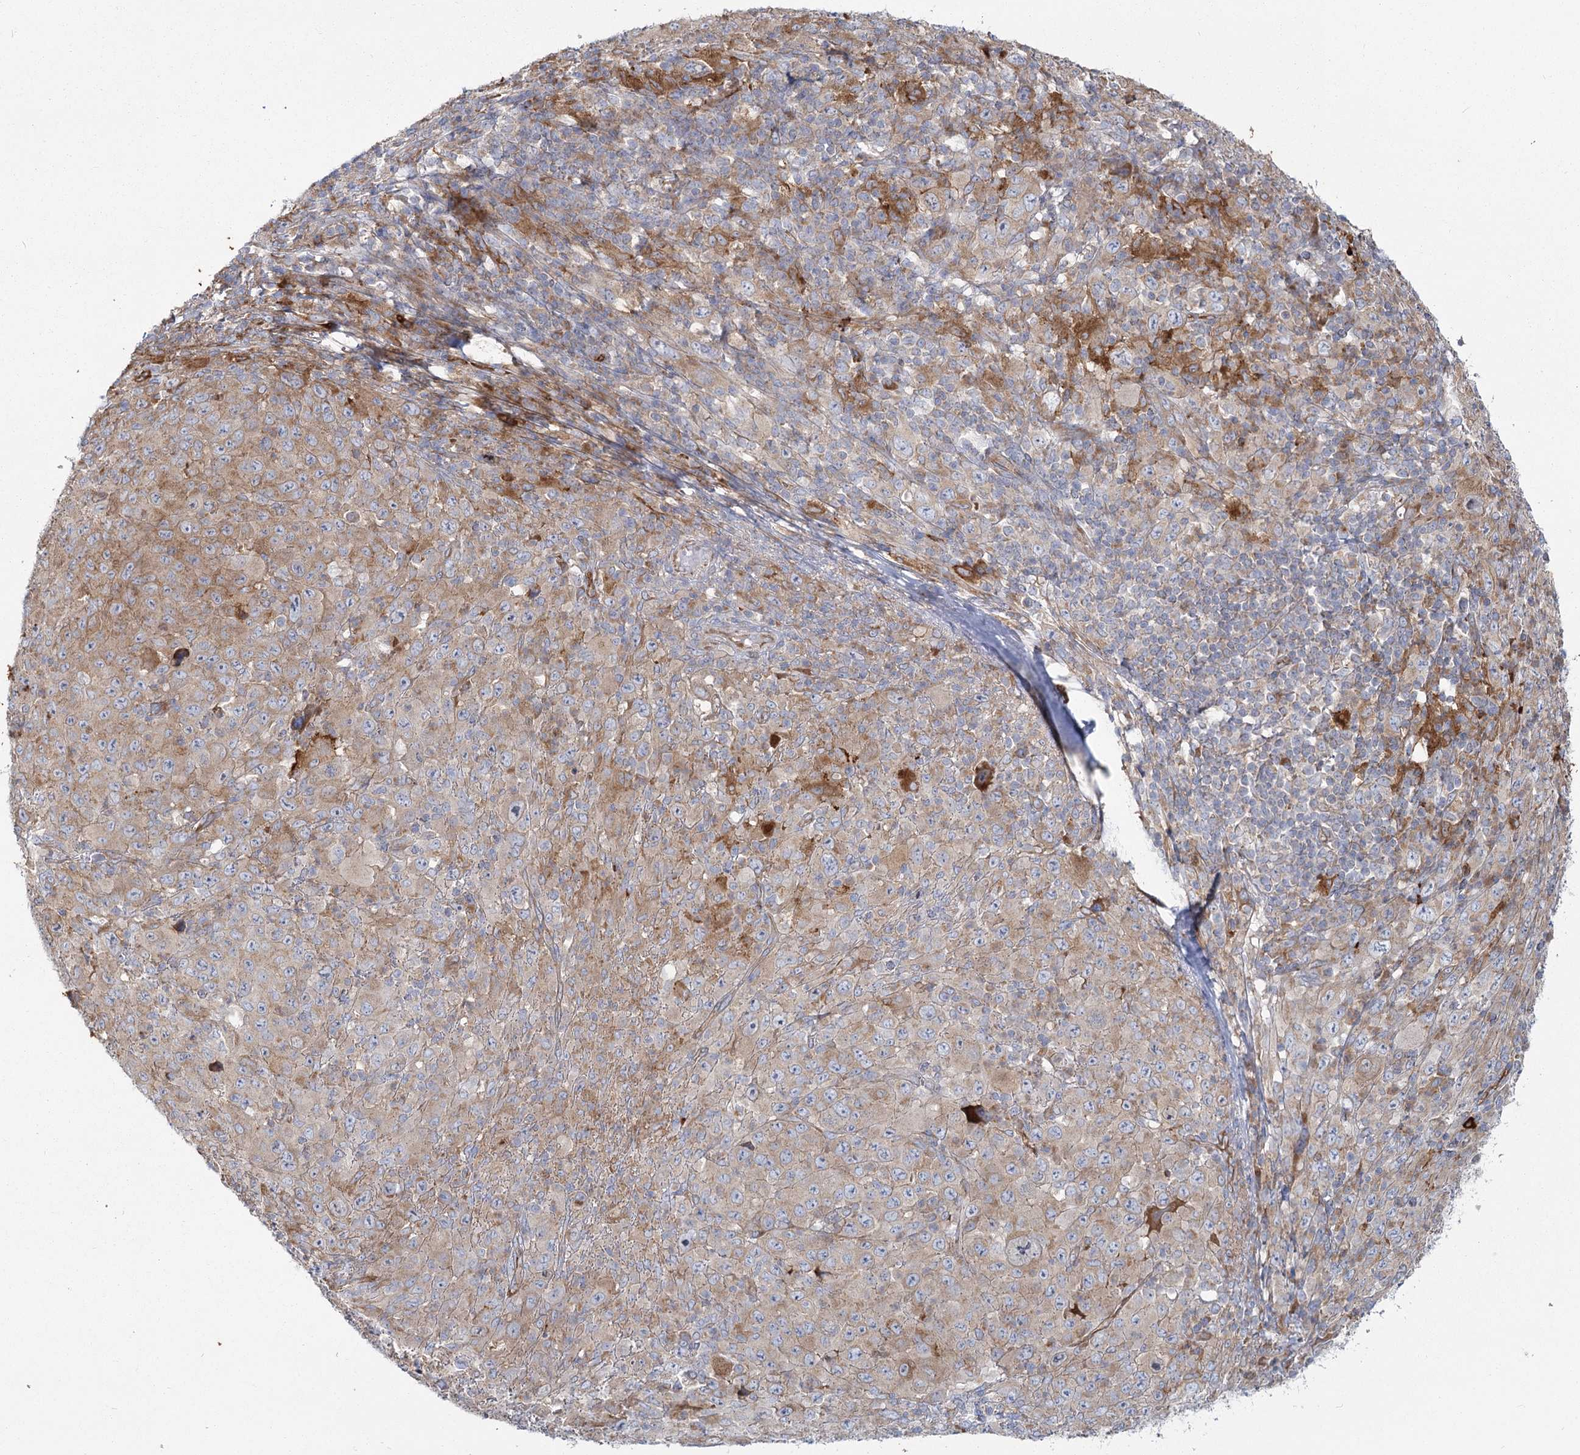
{"staining": {"intensity": "moderate", "quantity": "<25%", "location": "cytoplasmic/membranous"}, "tissue": "melanoma", "cell_type": "Tumor cells", "image_type": "cancer", "snomed": [{"axis": "morphology", "description": "Malignant melanoma, Metastatic site"}, {"axis": "topography", "description": "Skin"}], "caption": "High-power microscopy captured an immunohistochemistry image of malignant melanoma (metastatic site), revealing moderate cytoplasmic/membranous staining in approximately <25% of tumor cells.", "gene": "HARS2", "patient": {"sex": "female", "age": 56}}